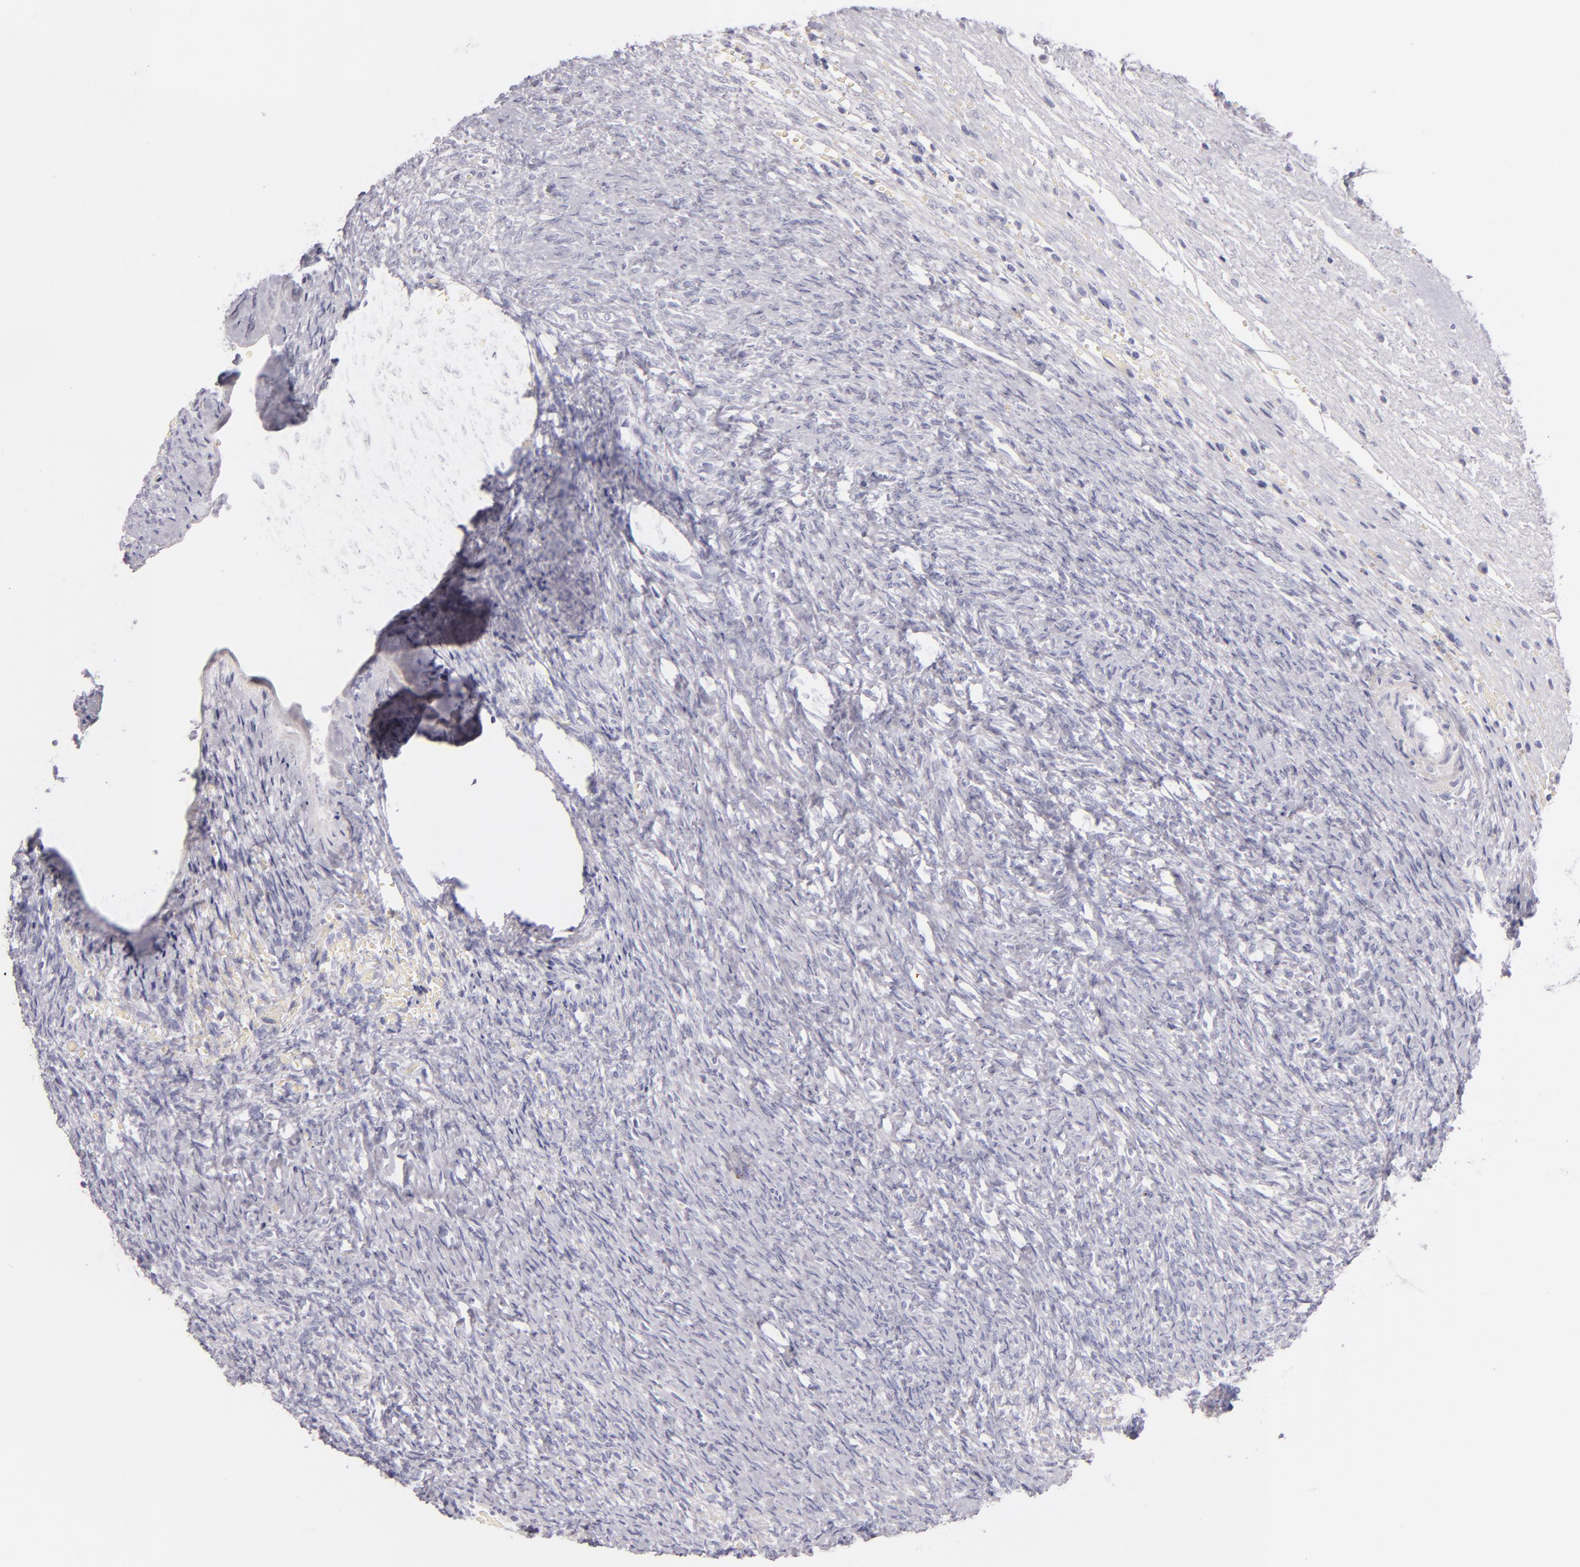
{"staining": {"intensity": "negative", "quantity": "none", "location": "none"}, "tissue": "ovary", "cell_type": "Follicle cells", "image_type": "normal", "snomed": [{"axis": "morphology", "description": "Normal tissue, NOS"}, {"axis": "topography", "description": "Ovary"}], "caption": "This is a image of IHC staining of normal ovary, which shows no positivity in follicle cells.", "gene": "TPSD1", "patient": {"sex": "female", "age": 56}}